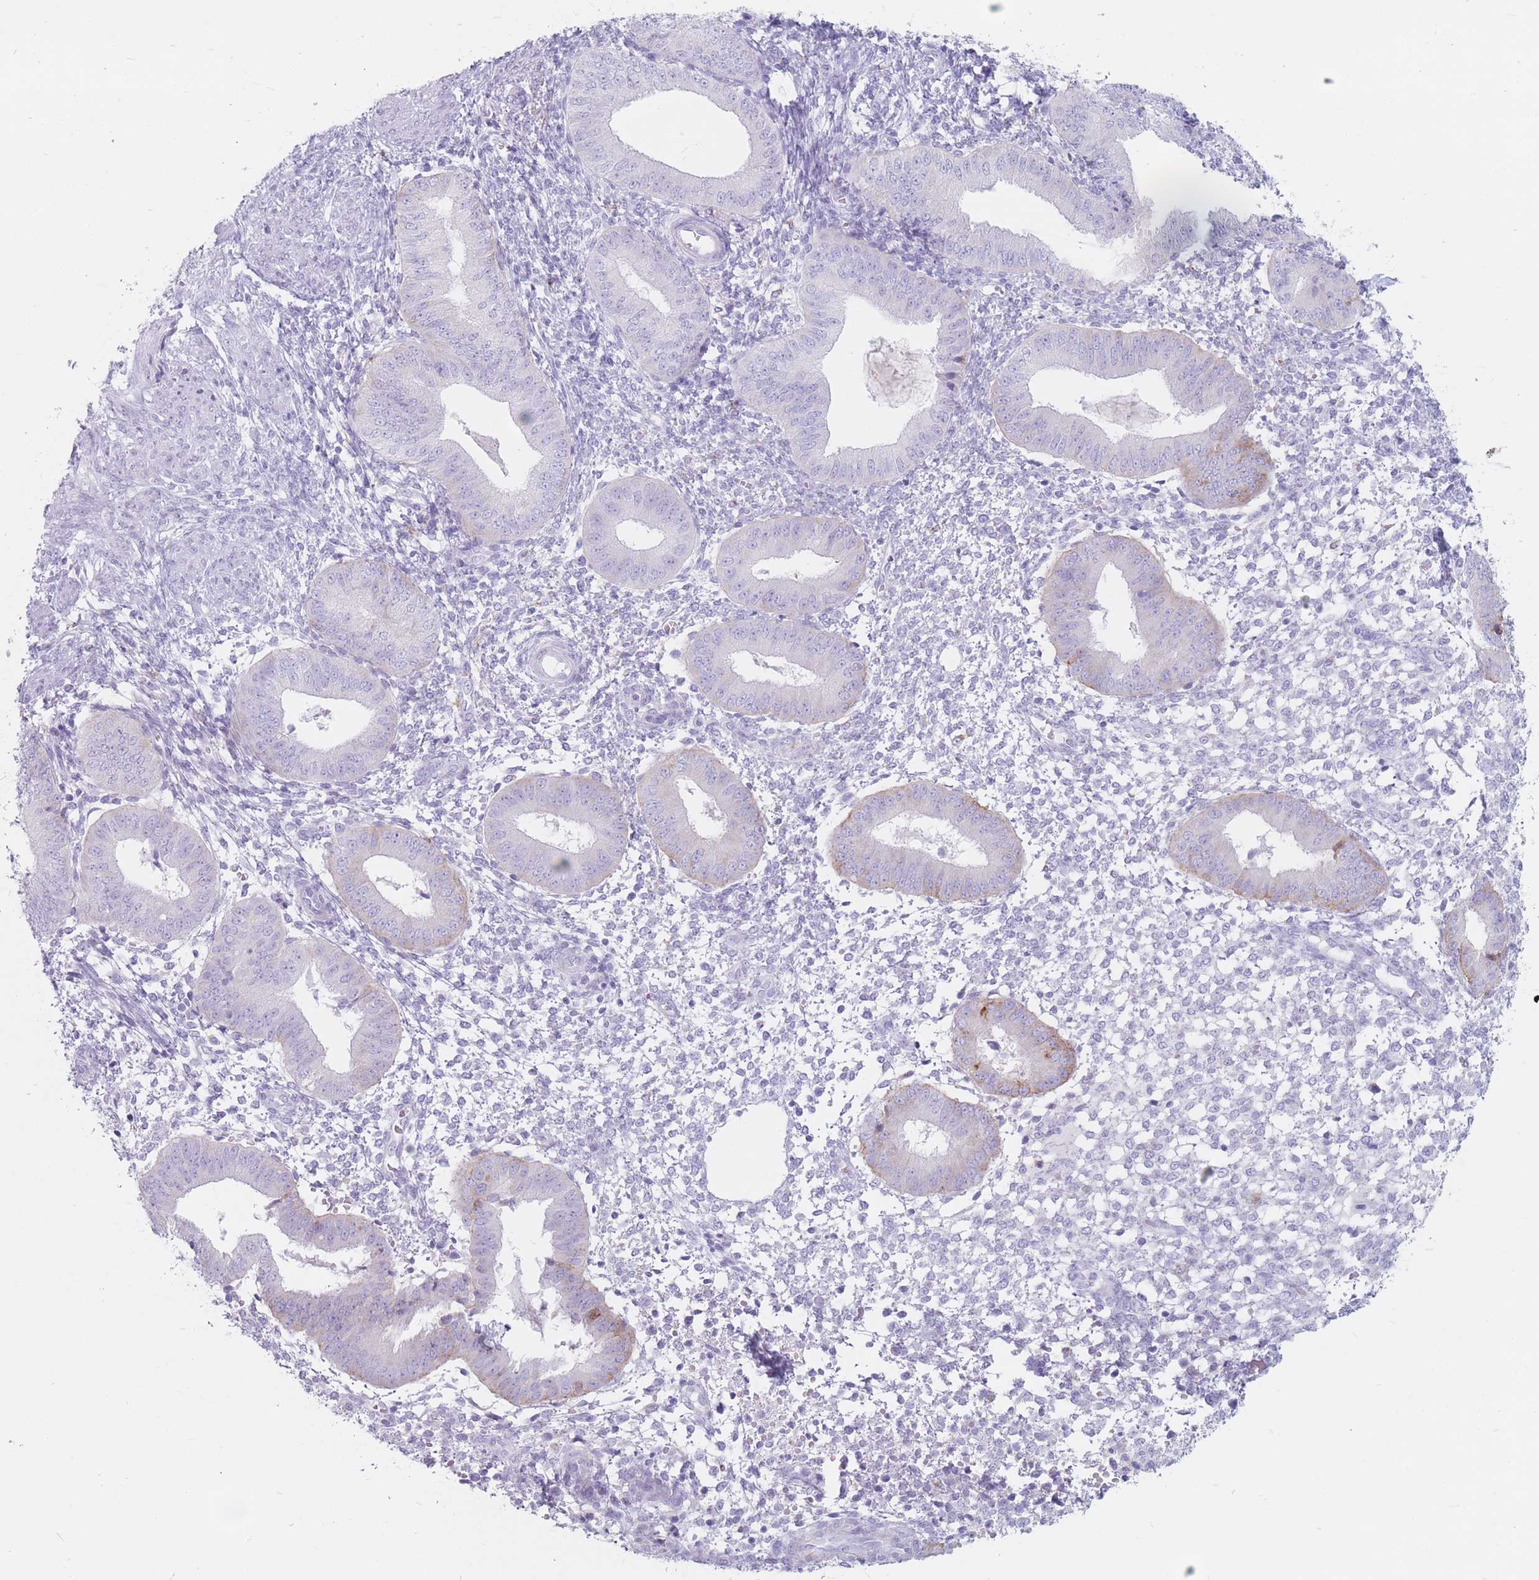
{"staining": {"intensity": "negative", "quantity": "none", "location": "none"}, "tissue": "endometrium", "cell_type": "Cells in endometrial stroma", "image_type": "normal", "snomed": [{"axis": "morphology", "description": "Normal tissue, NOS"}, {"axis": "topography", "description": "Endometrium"}], "caption": "The image shows no significant staining in cells in endometrial stroma of endometrium.", "gene": "ST3GAL5", "patient": {"sex": "female", "age": 49}}